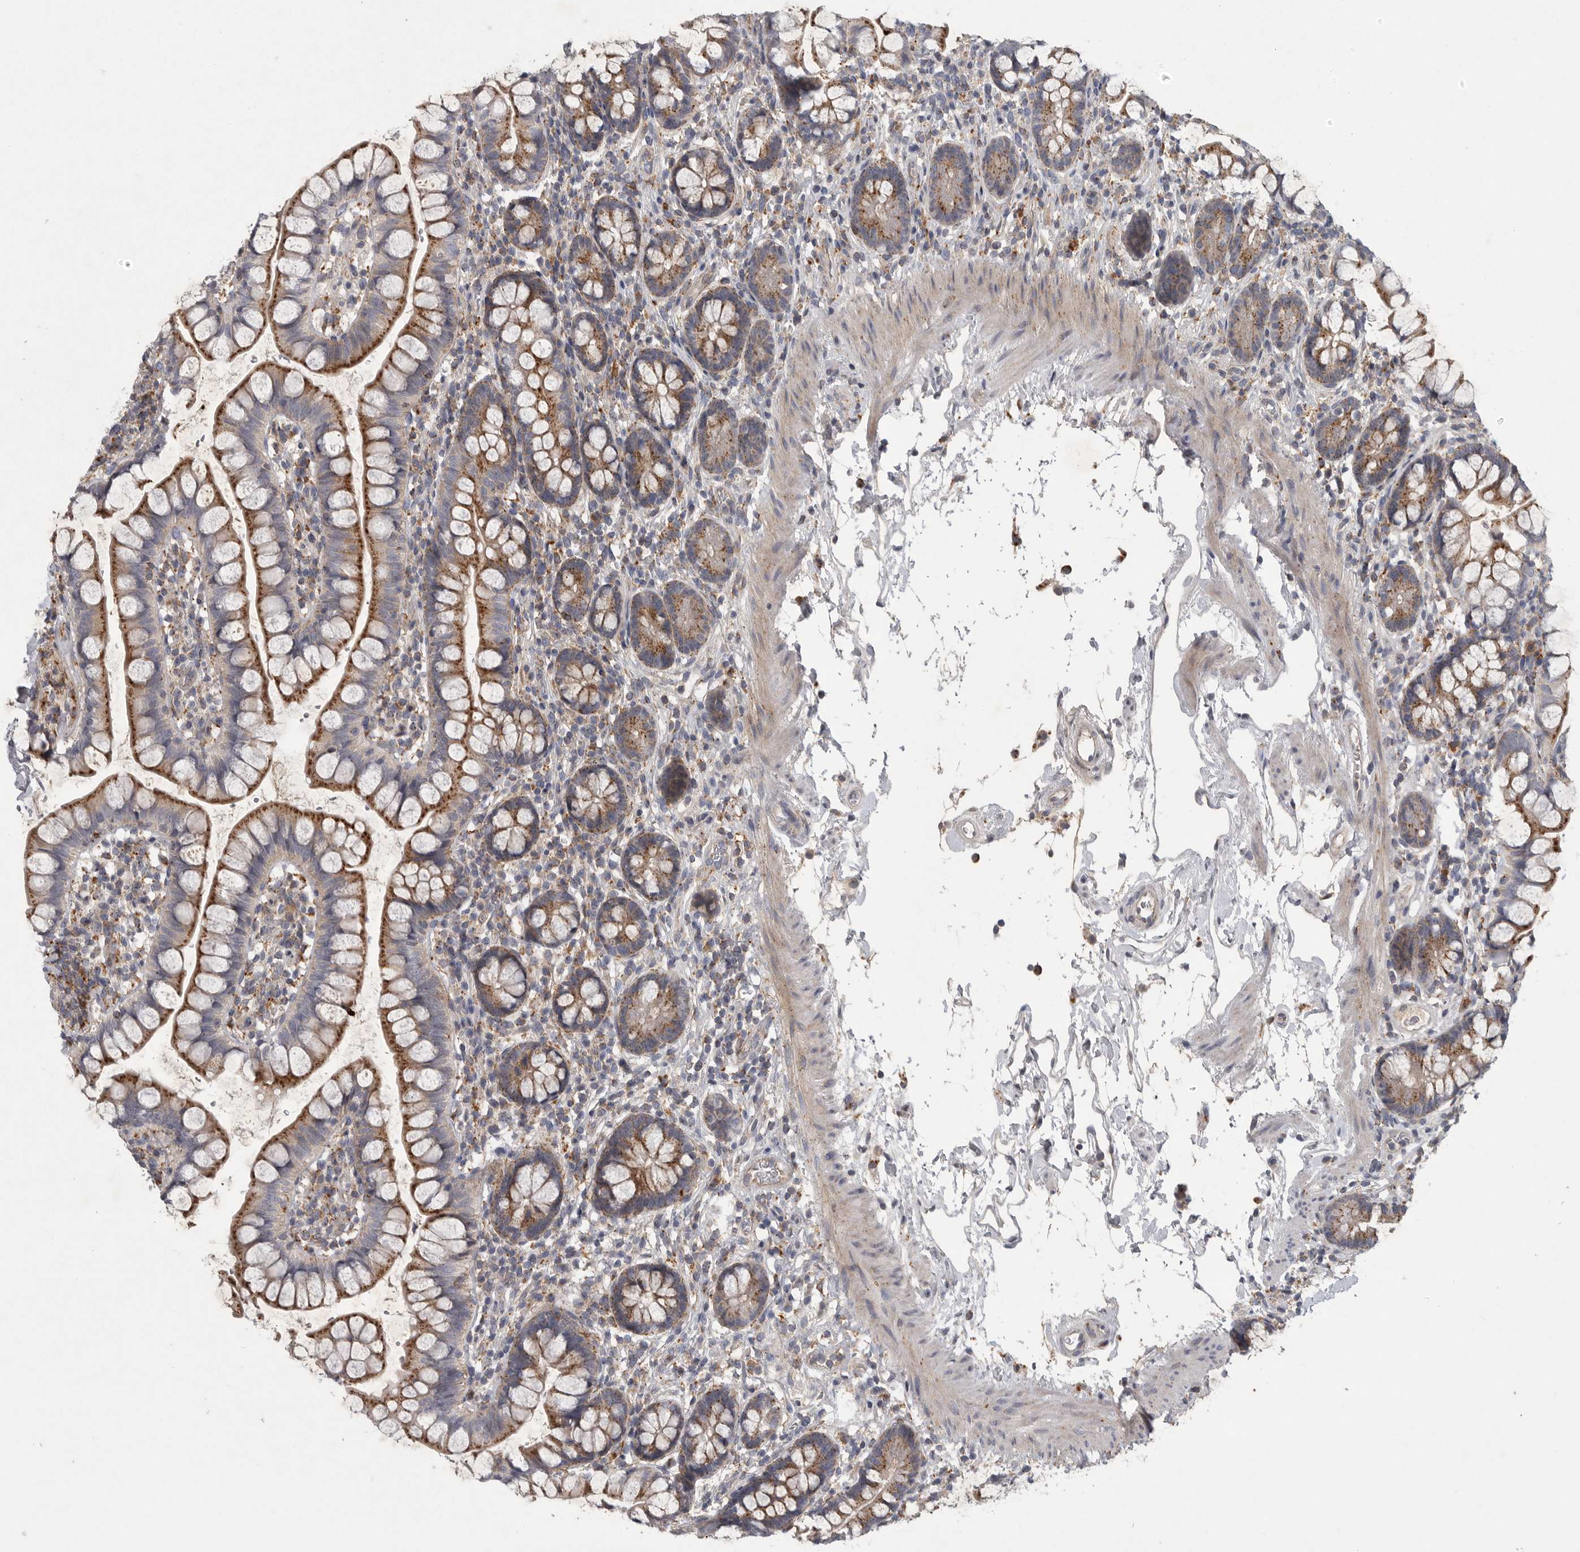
{"staining": {"intensity": "moderate", "quantity": ">75%", "location": "cytoplasmic/membranous"}, "tissue": "small intestine", "cell_type": "Glandular cells", "image_type": "normal", "snomed": [{"axis": "morphology", "description": "Normal tissue, NOS"}, {"axis": "topography", "description": "Small intestine"}], "caption": "A medium amount of moderate cytoplasmic/membranous expression is appreciated in about >75% of glandular cells in benign small intestine. Nuclei are stained in blue.", "gene": "LAMTOR3", "patient": {"sex": "female", "age": 84}}